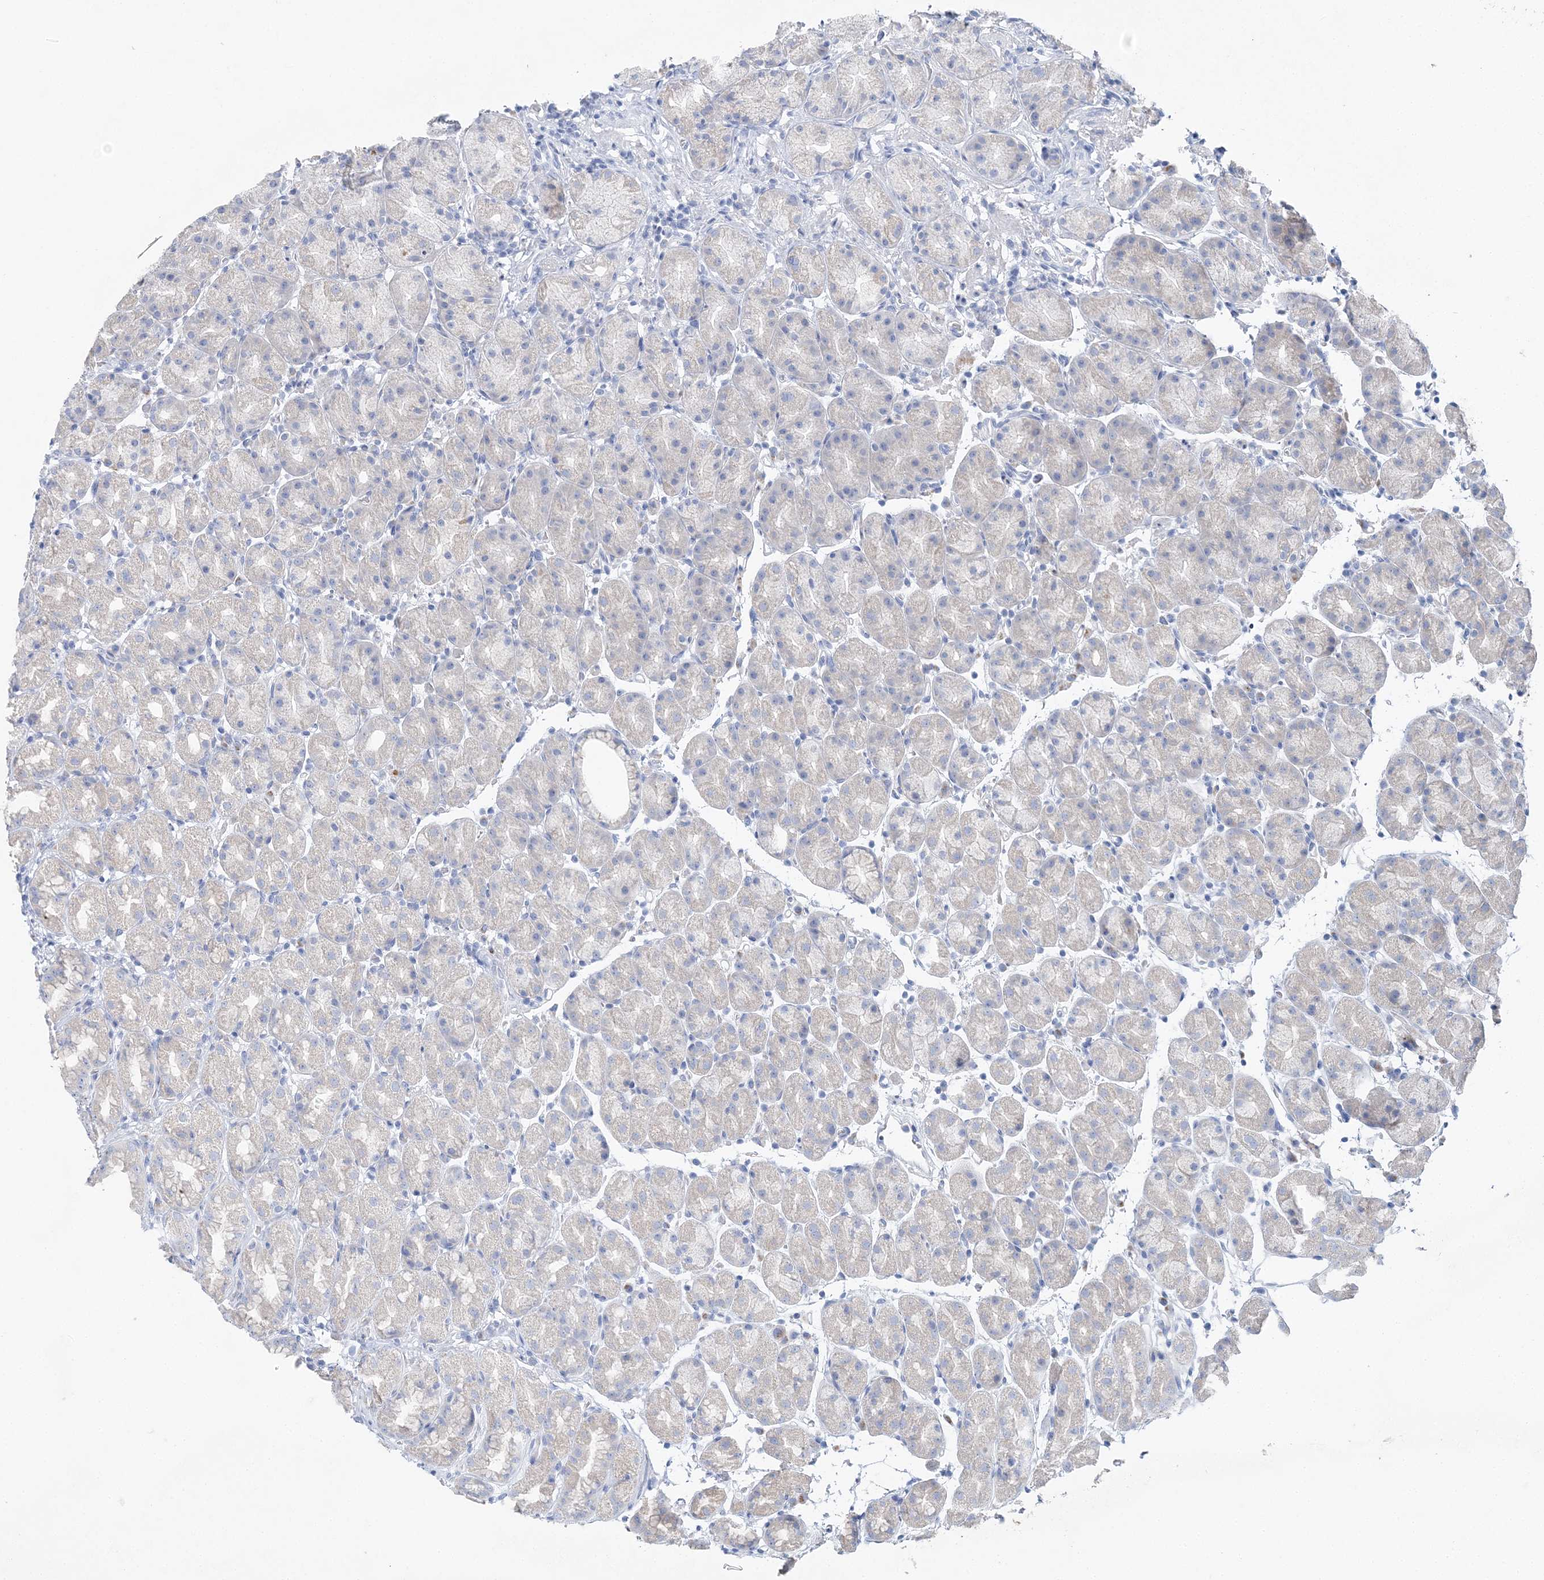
{"staining": {"intensity": "negative", "quantity": "none", "location": "none"}, "tissue": "stomach", "cell_type": "Glandular cells", "image_type": "normal", "snomed": [{"axis": "morphology", "description": "Normal tissue, NOS"}, {"axis": "topography", "description": "Stomach, upper"}], "caption": "Immunohistochemistry of benign stomach exhibits no positivity in glandular cells.", "gene": "SLC5A6", "patient": {"sex": "male", "age": 68}}